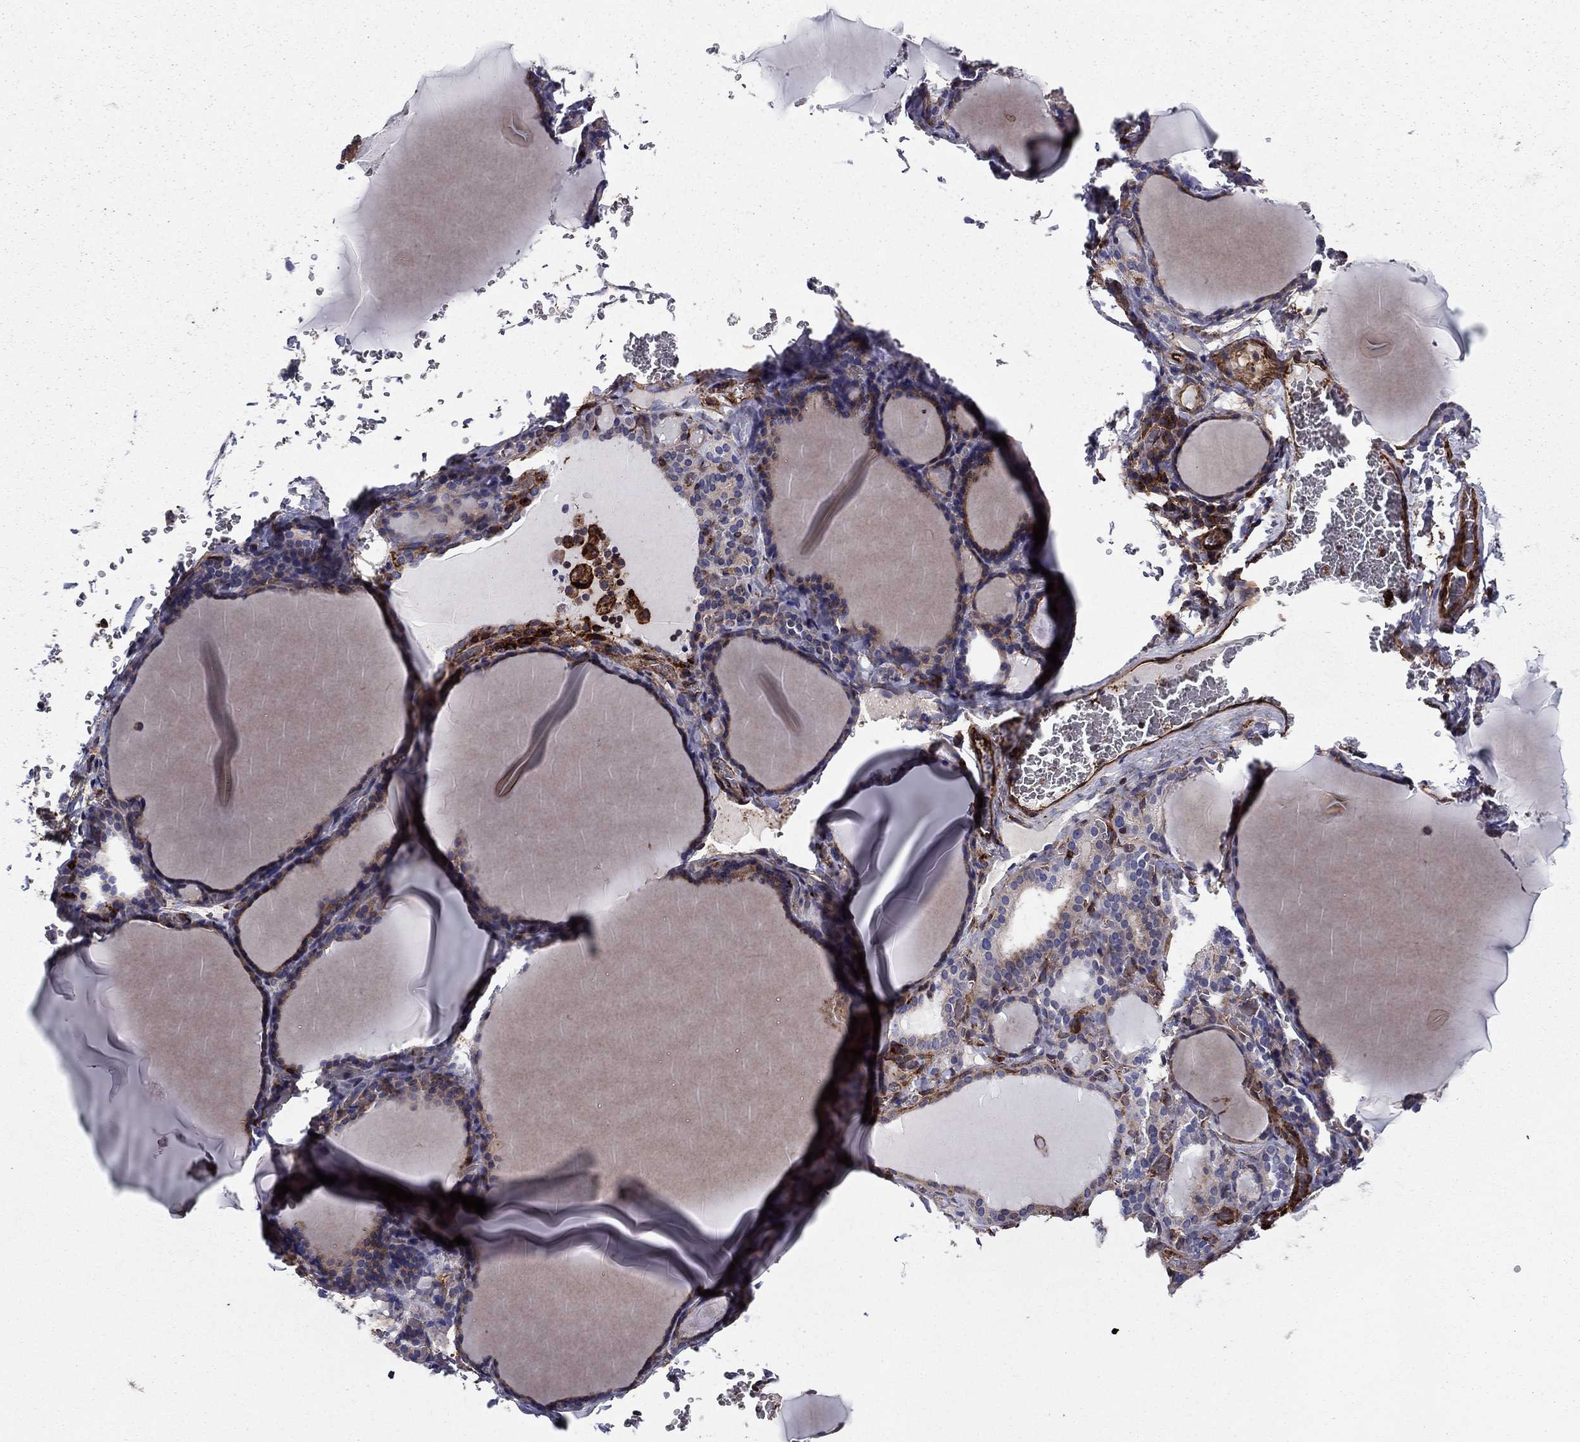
{"staining": {"intensity": "moderate", "quantity": "25%-75%", "location": "cytoplasmic/membranous"}, "tissue": "thyroid gland", "cell_type": "Glandular cells", "image_type": "normal", "snomed": [{"axis": "morphology", "description": "Normal tissue, NOS"}, {"axis": "morphology", "description": "Hyperplasia, NOS"}, {"axis": "topography", "description": "Thyroid gland"}], "caption": "Protein expression analysis of normal human thyroid gland reveals moderate cytoplasmic/membranous staining in approximately 25%-75% of glandular cells. (Stains: DAB in brown, nuclei in blue, Microscopy: brightfield microscopy at high magnification).", "gene": "EHBP1L1", "patient": {"sex": "female", "age": 27}}